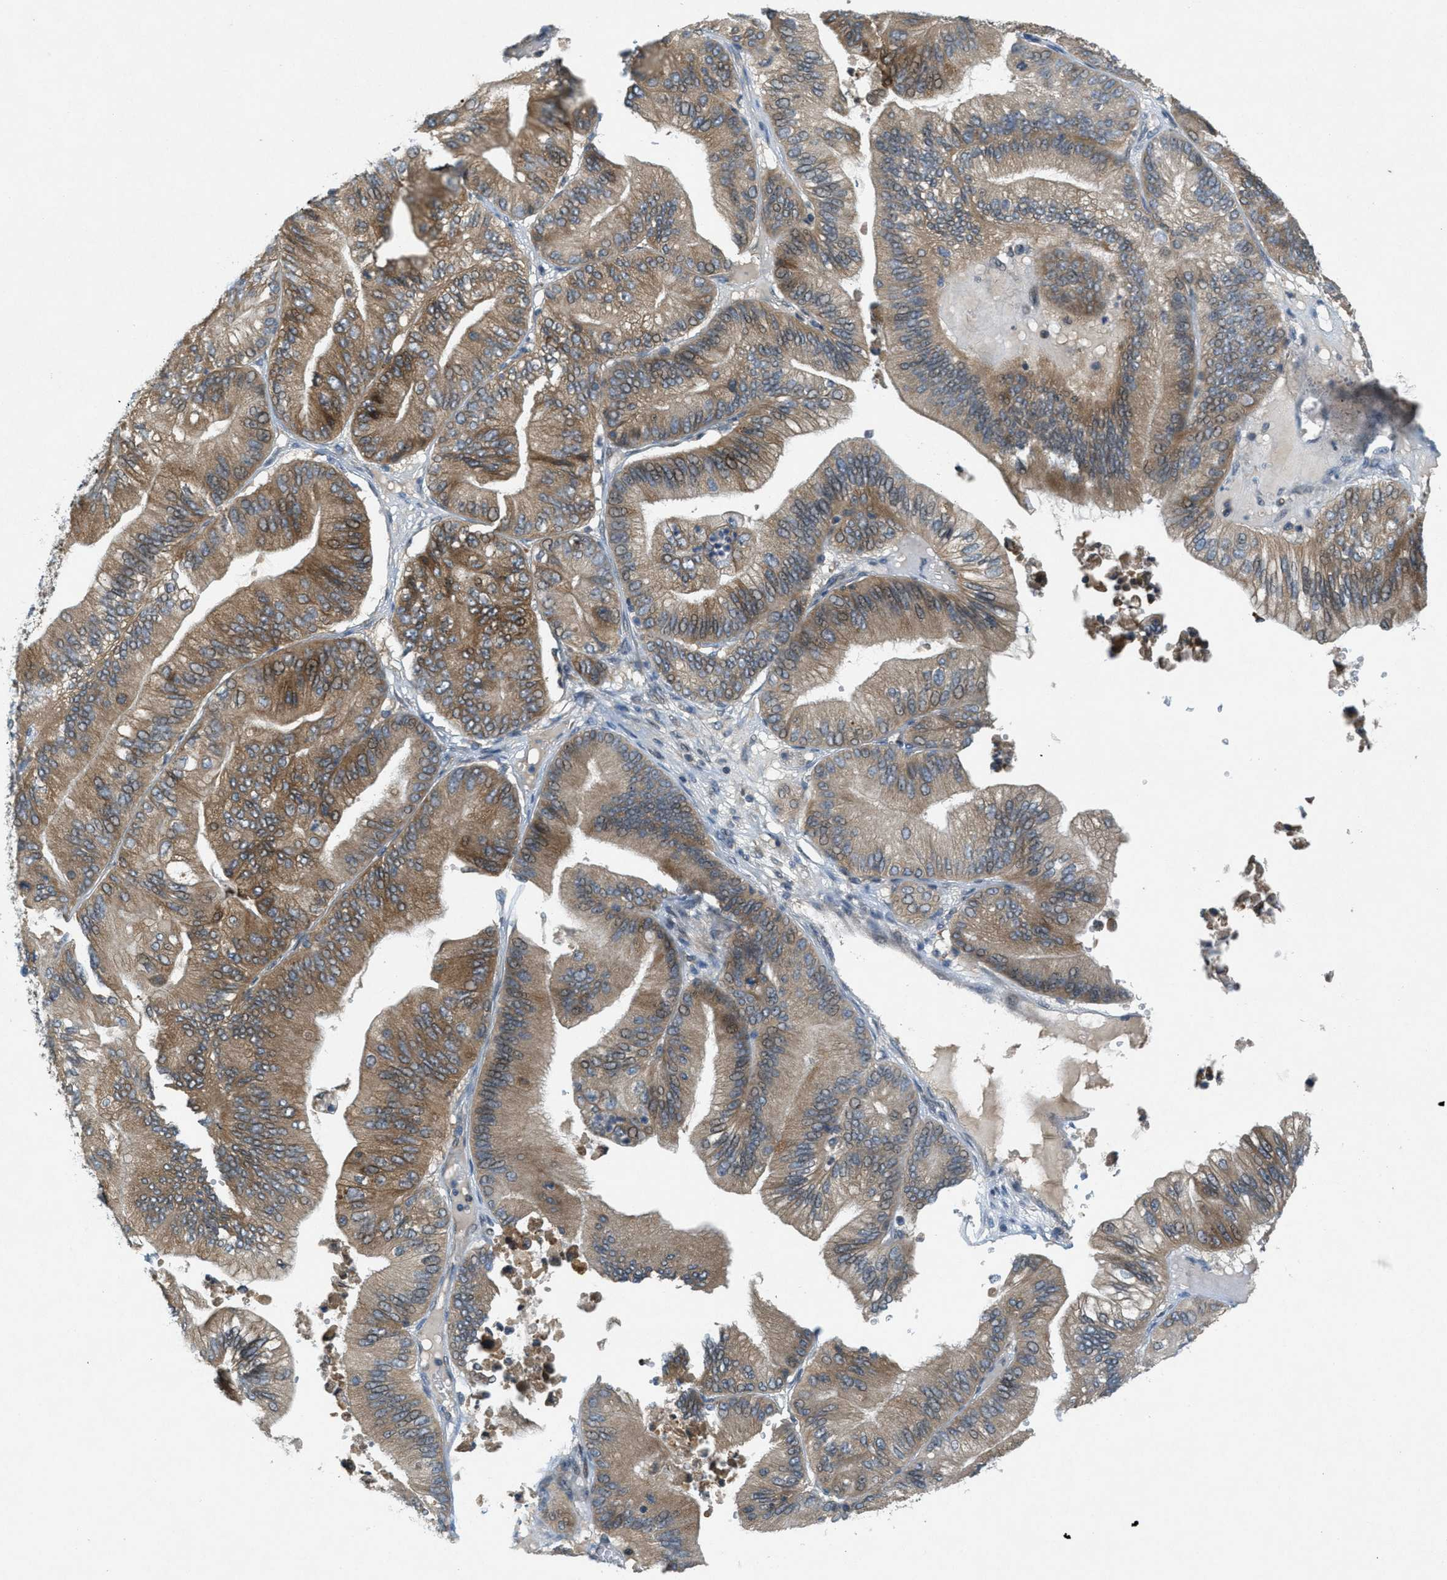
{"staining": {"intensity": "moderate", "quantity": ">75%", "location": "cytoplasmic/membranous"}, "tissue": "ovarian cancer", "cell_type": "Tumor cells", "image_type": "cancer", "snomed": [{"axis": "morphology", "description": "Cystadenocarcinoma, mucinous, NOS"}, {"axis": "topography", "description": "Ovary"}], "caption": "Immunohistochemistry staining of mucinous cystadenocarcinoma (ovarian), which exhibits medium levels of moderate cytoplasmic/membranous staining in about >75% of tumor cells indicating moderate cytoplasmic/membranous protein expression. The staining was performed using DAB (brown) for protein detection and nuclei were counterstained in hematoxylin (blue).", "gene": "SIGMAR1", "patient": {"sex": "female", "age": 61}}